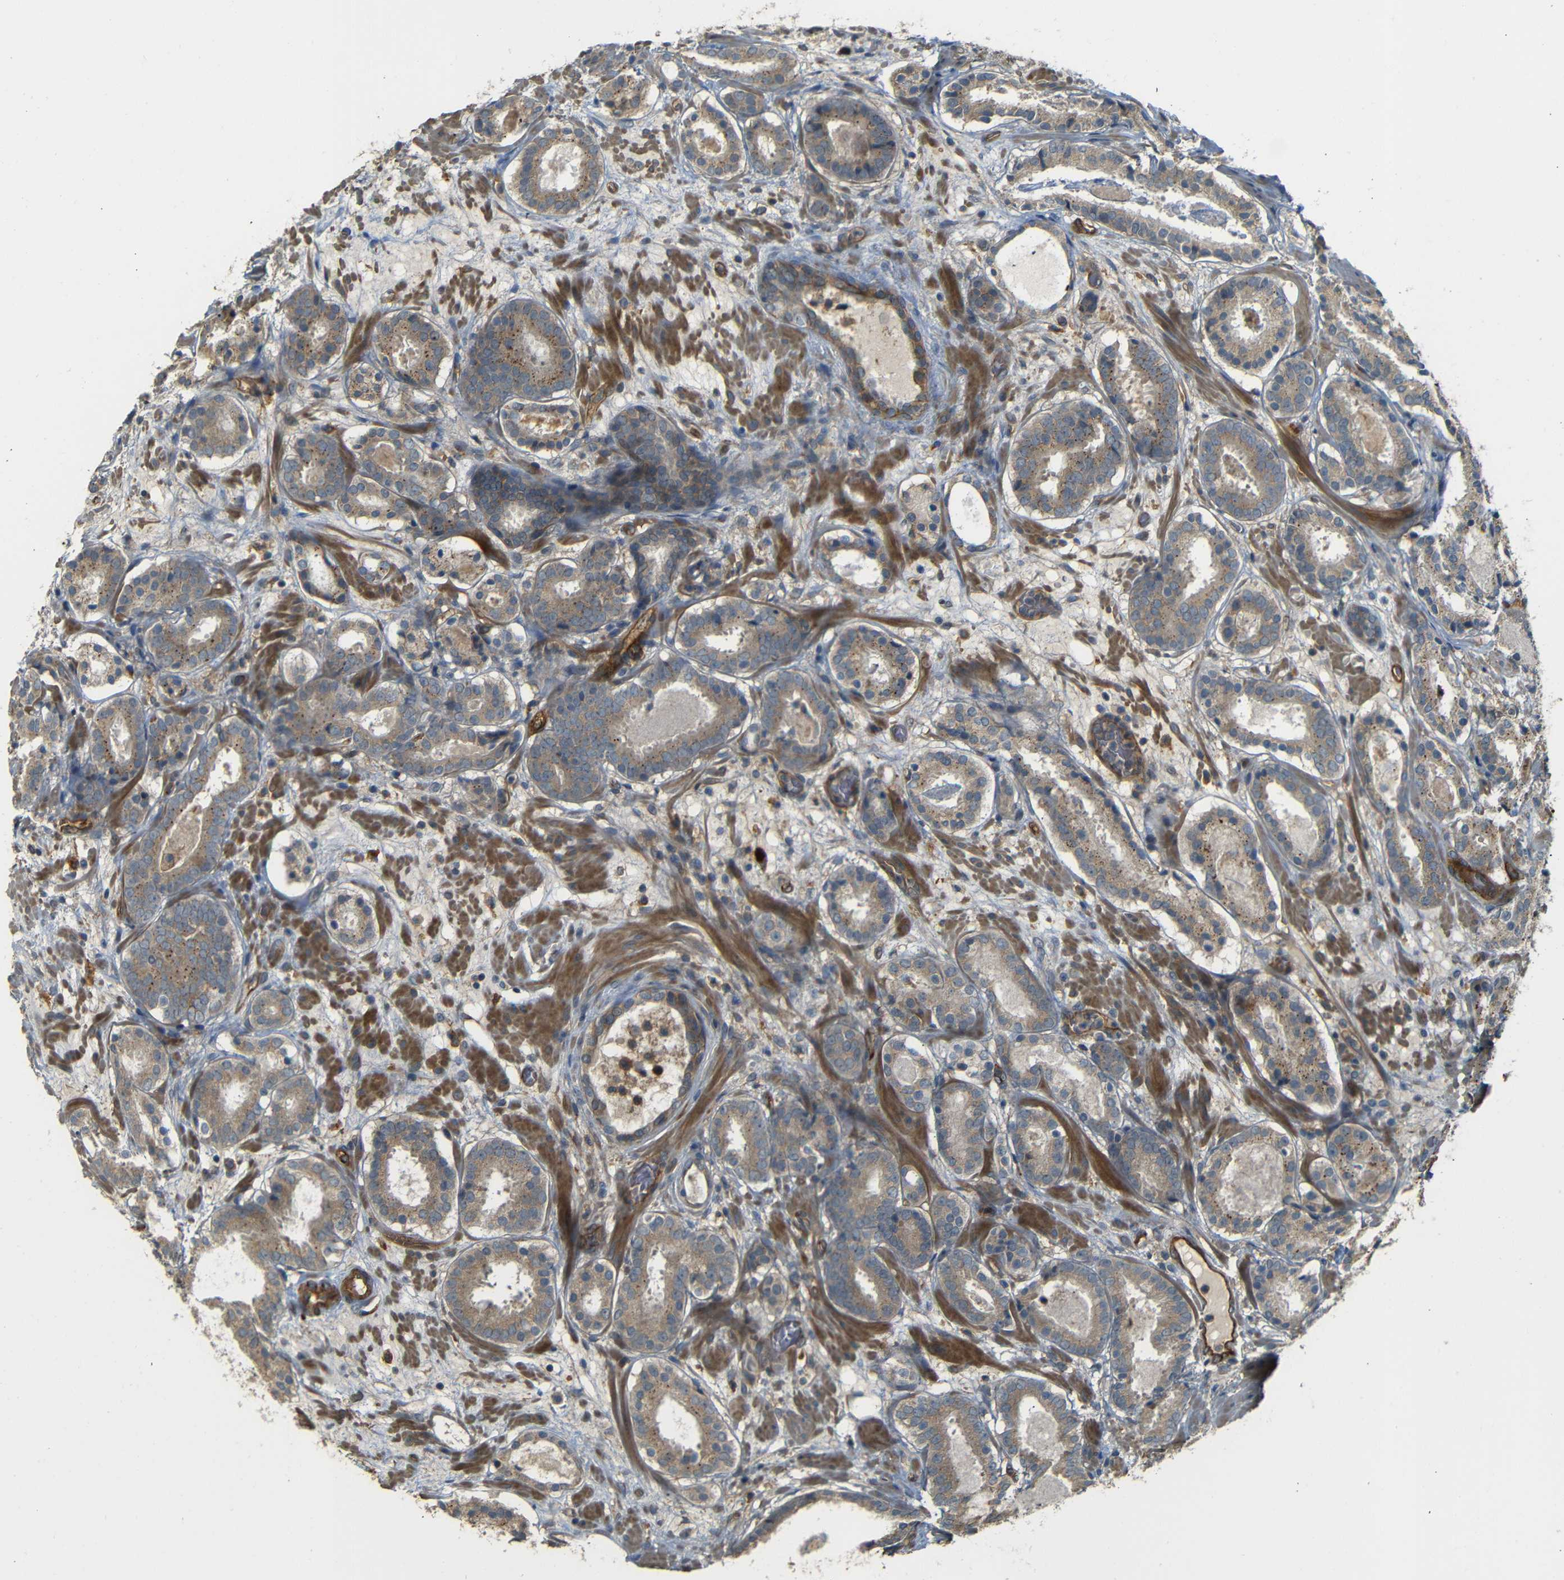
{"staining": {"intensity": "moderate", "quantity": ">75%", "location": "cytoplasmic/membranous"}, "tissue": "prostate cancer", "cell_type": "Tumor cells", "image_type": "cancer", "snomed": [{"axis": "morphology", "description": "Adenocarcinoma, Low grade"}, {"axis": "topography", "description": "Prostate"}], "caption": "Prostate cancer stained for a protein (brown) displays moderate cytoplasmic/membranous positive staining in approximately >75% of tumor cells.", "gene": "RELL1", "patient": {"sex": "male", "age": 69}}